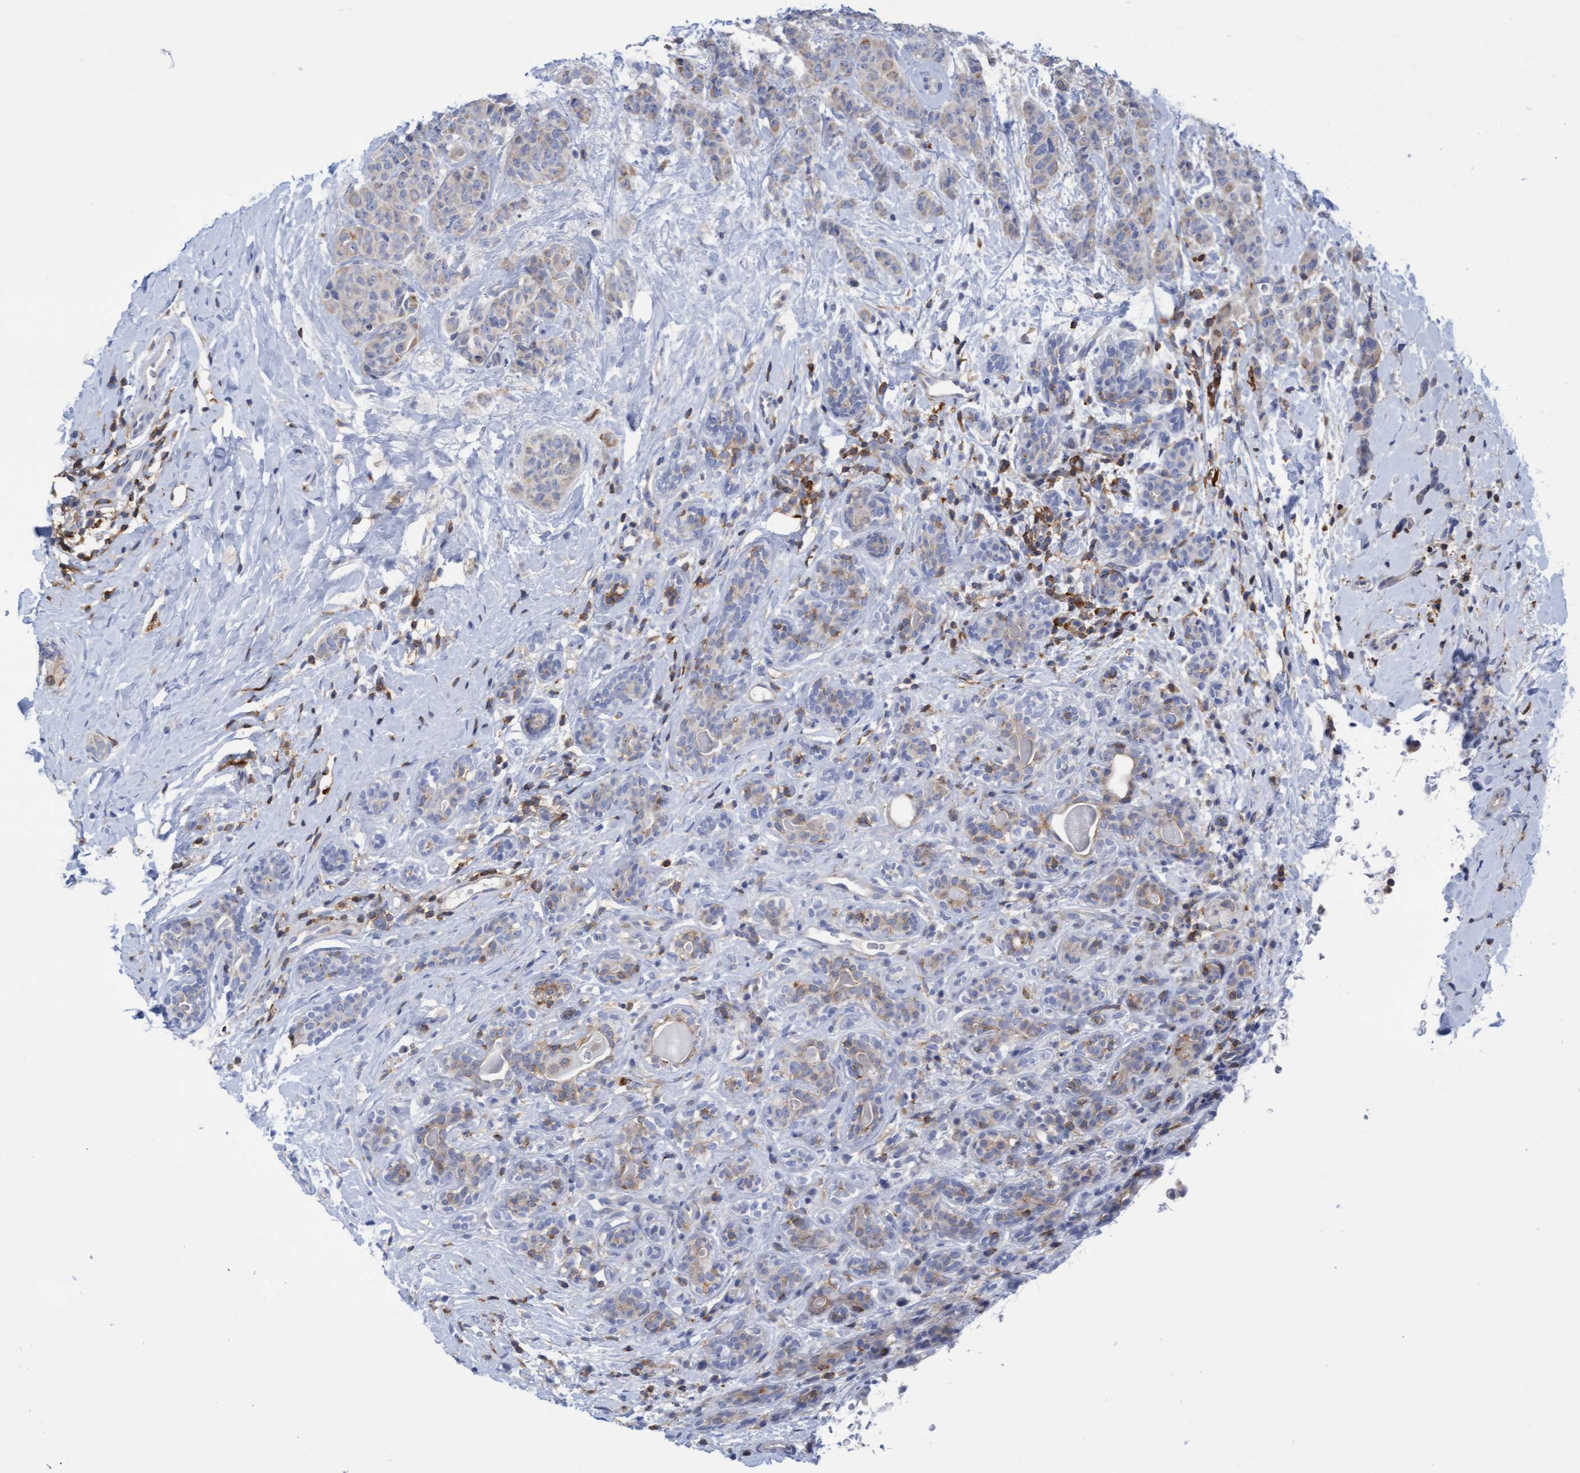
{"staining": {"intensity": "moderate", "quantity": "<25%", "location": "cytoplasmic/membranous"}, "tissue": "breast cancer", "cell_type": "Tumor cells", "image_type": "cancer", "snomed": [{"axis": "morphology", "description": "Normal tissue, NOS"}, {"axis": "morphology", "description": "Duct carcinoma"}, {"axis": "topography", "description": "Breast"}], "caption": "Moderate cytoplasmic/membranous protein expression is identified in about <25% of tumor cells in breast cancer.", "gene": "FNBP1", "patient": {"sex": "female", "age": 40}}